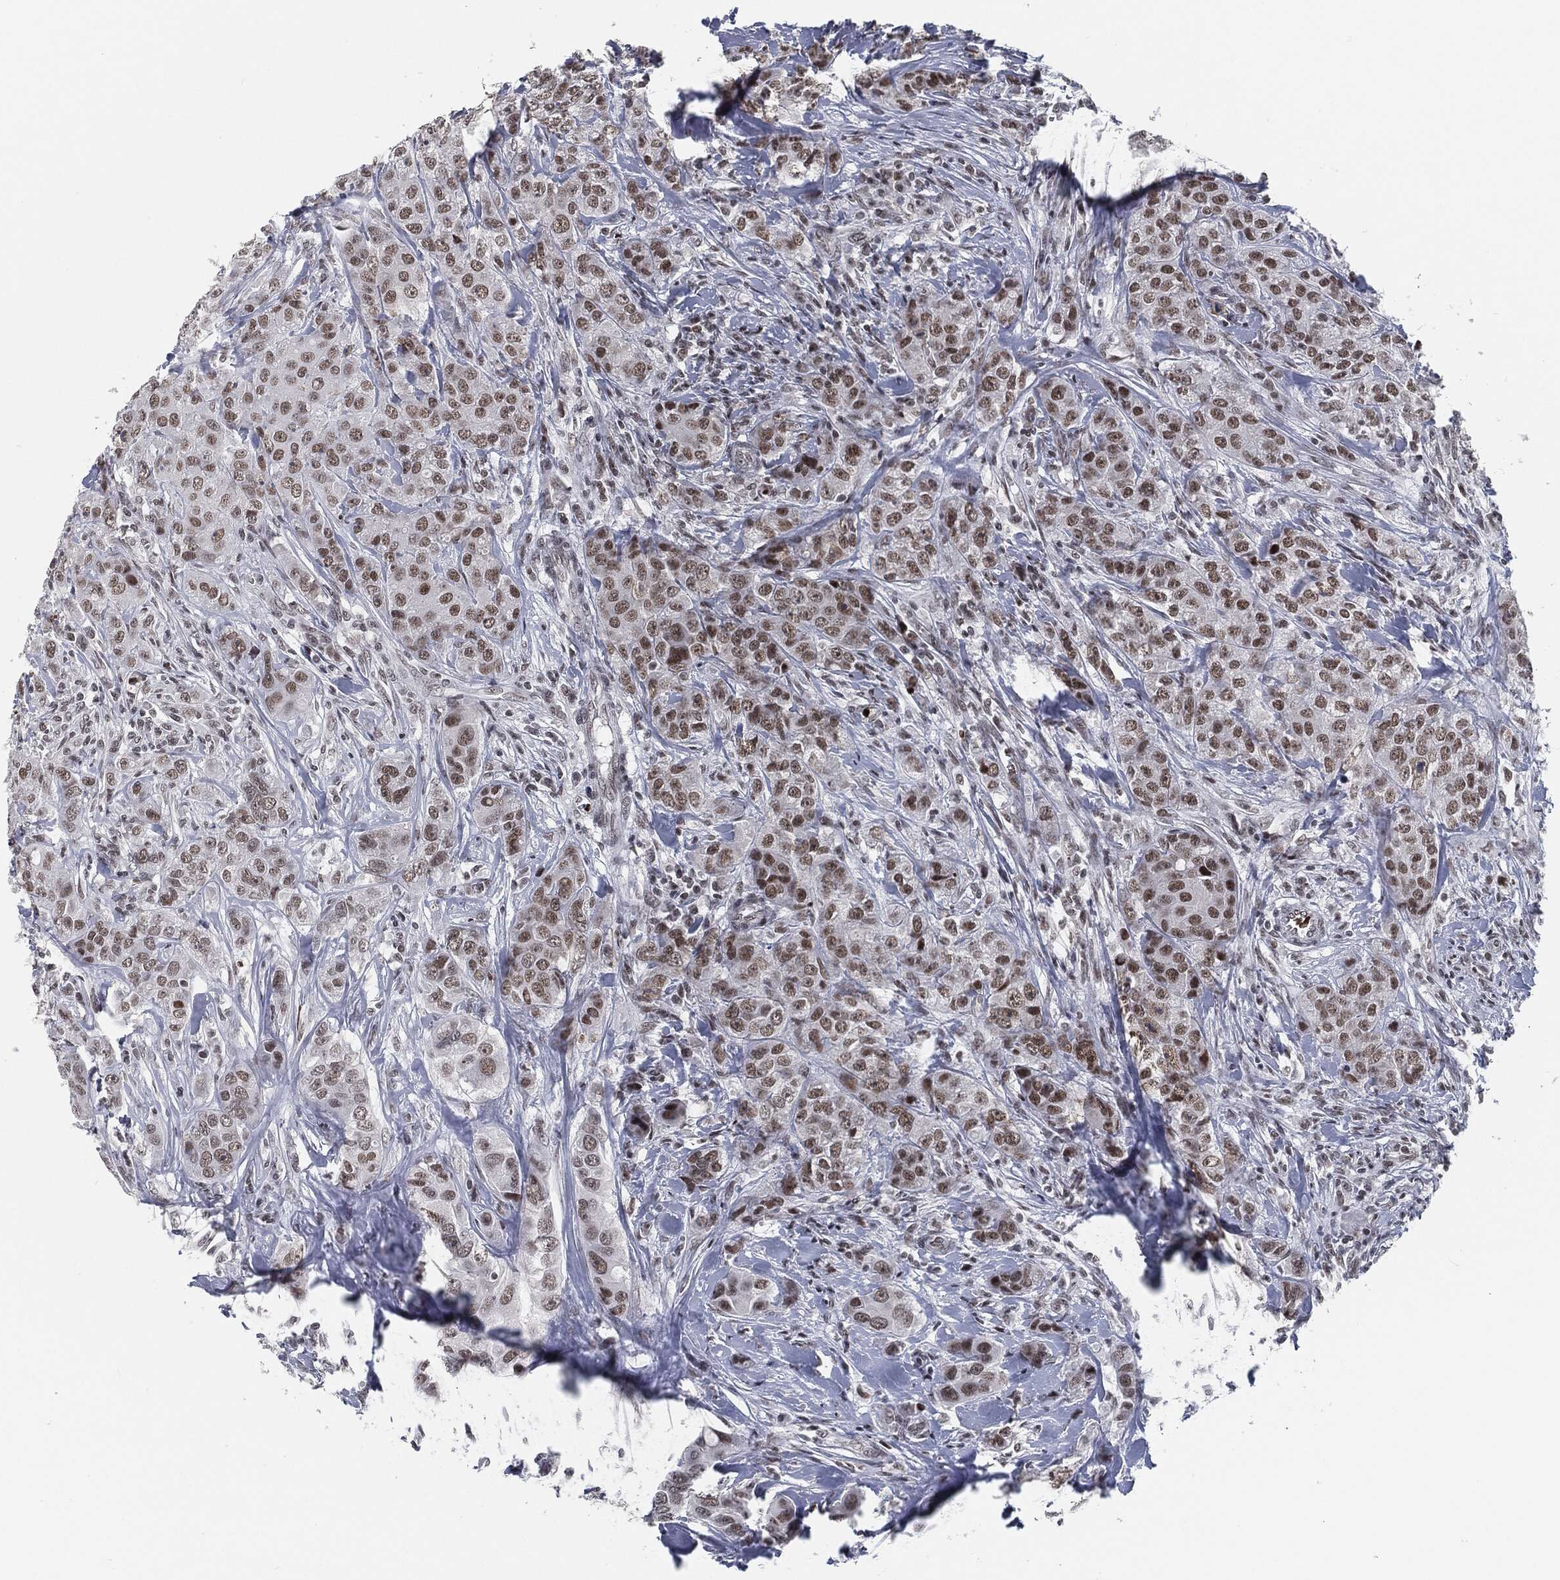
{"staining": {"intensity": "moderate", "quantity": "25%-75%", "location": "nuclear"}, "tissue": "breast cancer", "cell_type": "Tumor cells", "image_type": "cancer", "snomed": [{"axis": "morphology", "description": "Duct carcinoma"}, {"axis": "topography", "description": "Breast"}], "caption": "Breast intraductal carcinoma stained with immunohistochemistry (IHC) reveals moderate nuclear expression in about 25%-75% of tumor cells. (Stains: DAB (3,3'-diaminobenzidine) in brown, nuclei in blue, Microscopy: brightfield microscopy at high magnification).", "gene": "ANXA1", "patient": {"sex": "female", "age": 43}}